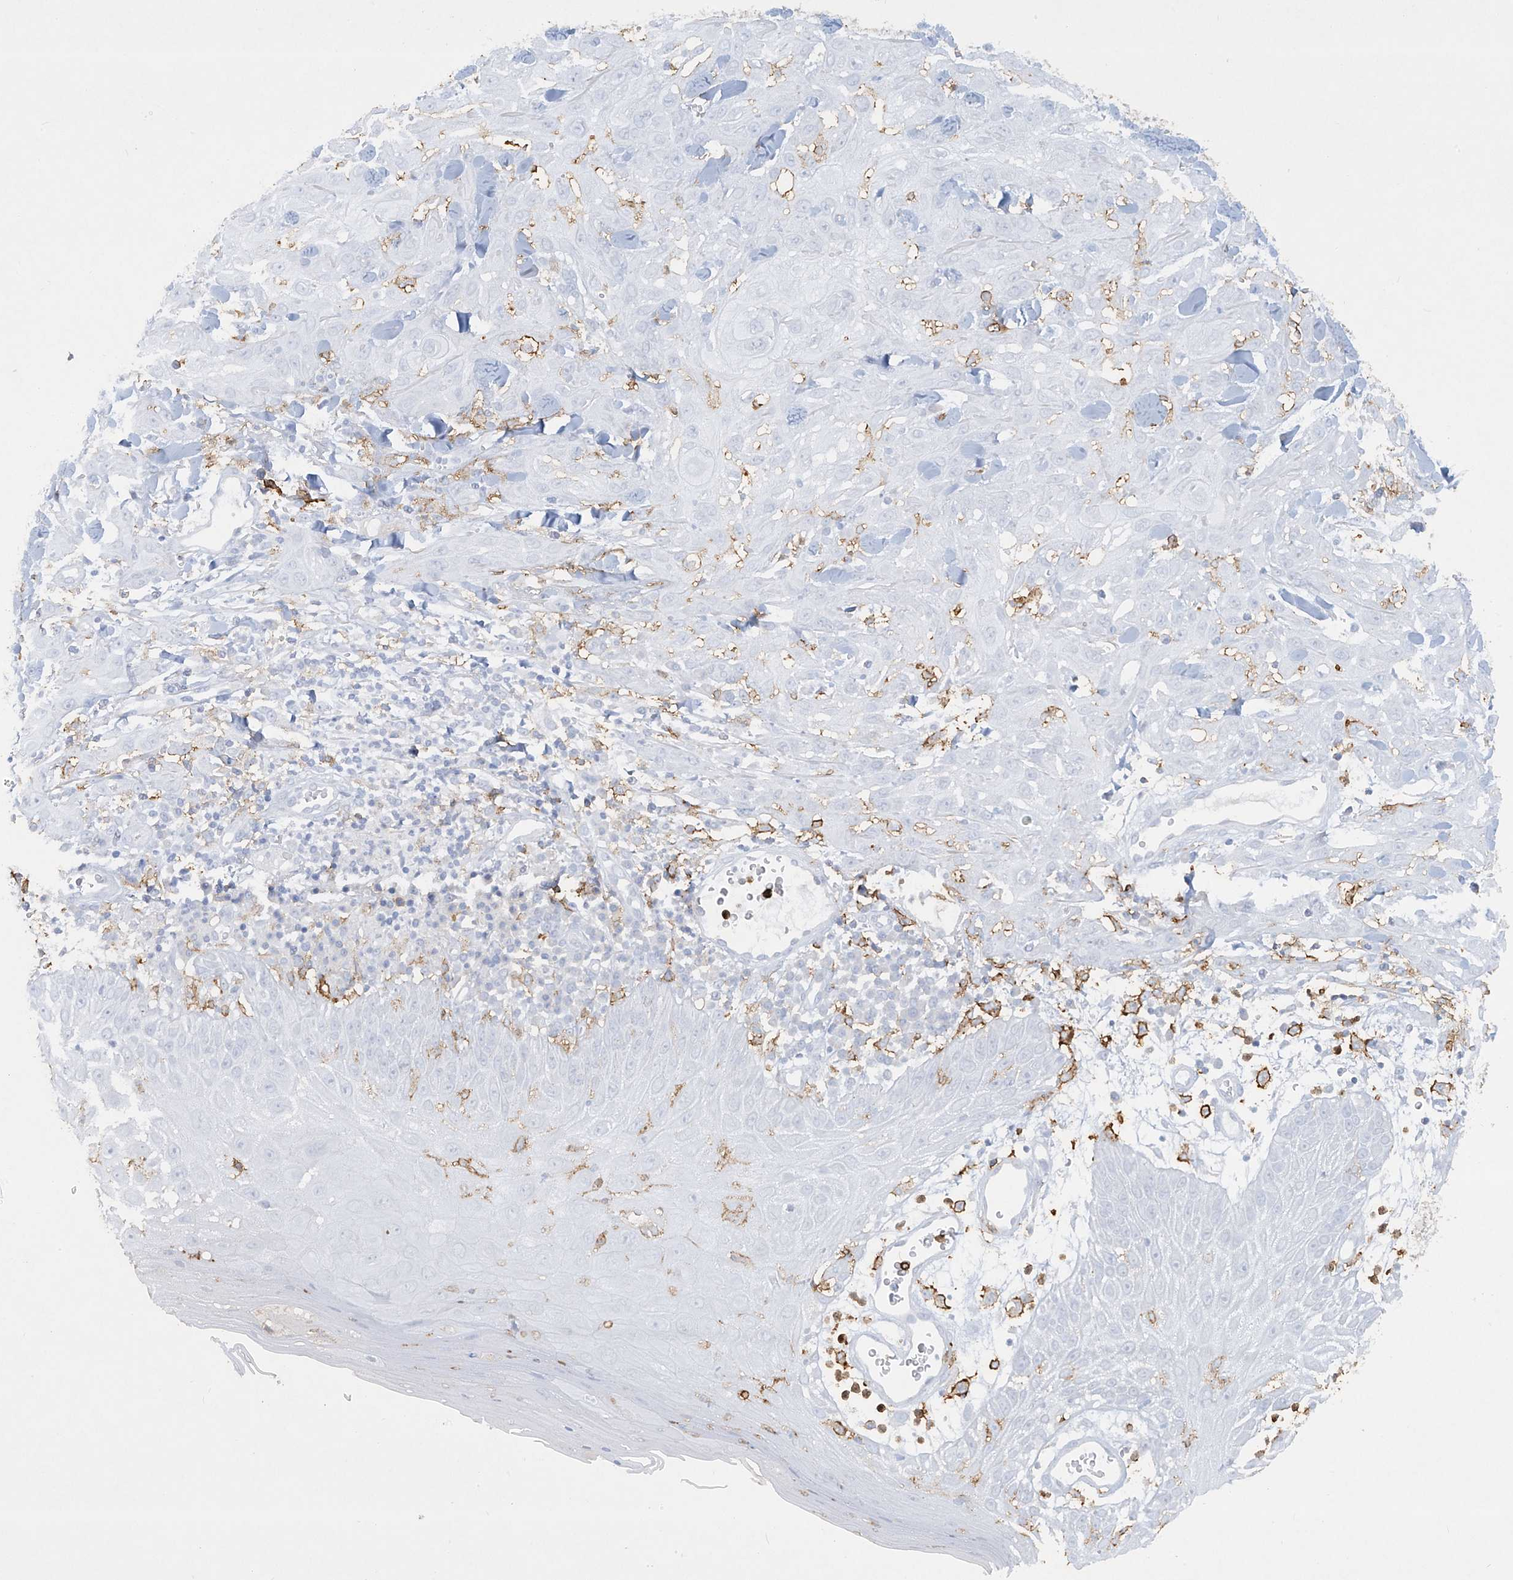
{"staining": {"intensity": "negative", "quantity": "none", "location": "none"}, "tissue": "skin cancer", "cell_type": "Tumor cells", "image_type": "cancer", "snomed": [{"axis": "morphology", "description": "Squamous cell carcinoma, NOS"}, {"axis": "topography", "description": "Skin"}], "caption": "DAB immunohistochemical staining of skin cancer (squamous cell carcinoma) exhibits no significant positivity in tumor cells.", "gene": "FCGR3A", "patient": {"sex": "male", "age": 24}}